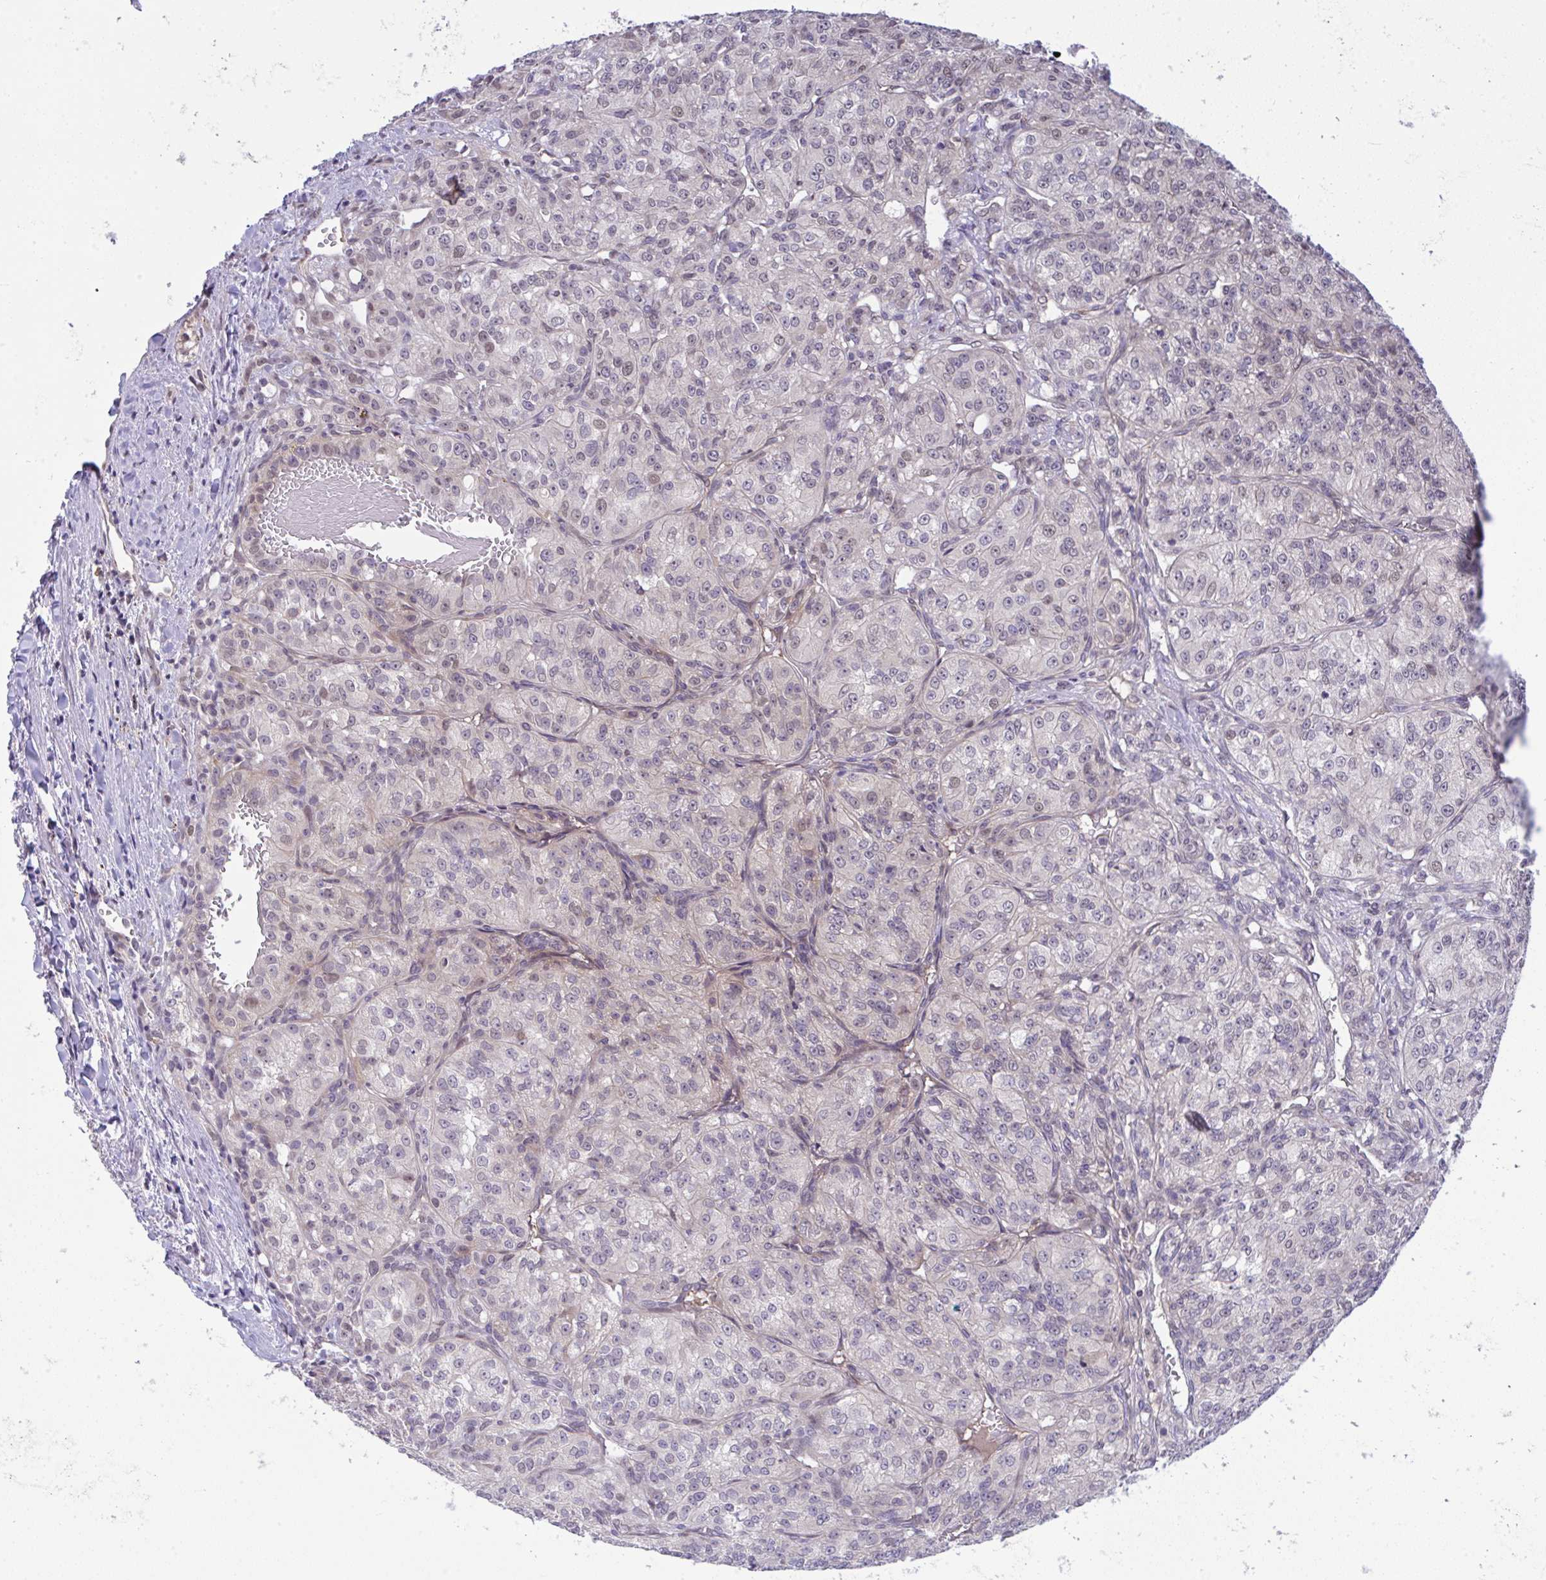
{"staining": {"intensity": "negative", "quantity": "none", "location": "none"}, "tissue": "renal cancer", "cell_type": "Tumor cells", "image_type": "cancer", "snomed": [{"axis": "morphology", "description": "Adenocarcinoma, NOS"}, {"axis": "topography", "description": "Kidney"}], "caption": "Renal adenocarcinoma stained for a protein using immunohistochemistry reveals no expression tumor cells.", "gene": "C9orf64", "patient": {"sex": "female", "age": 63}}